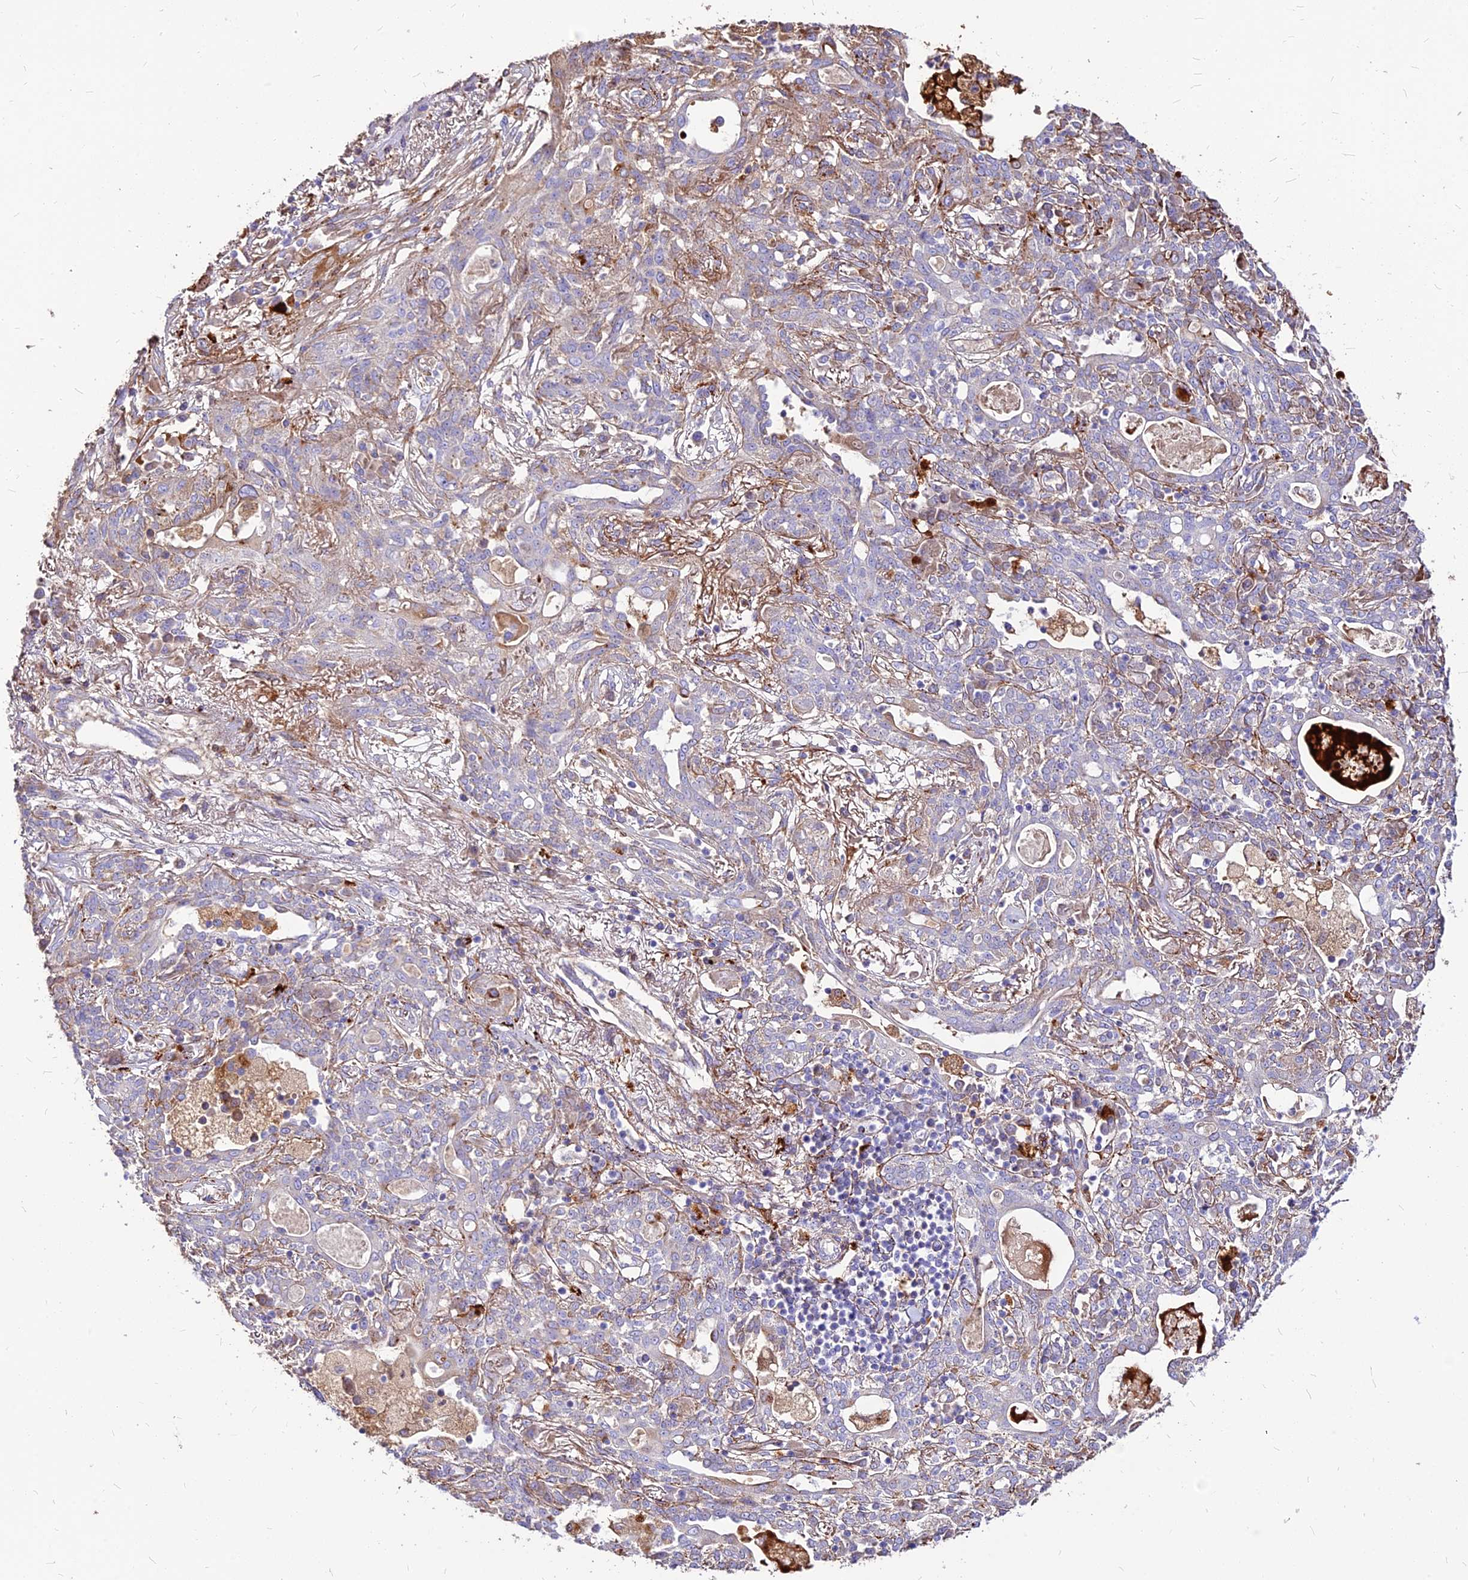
{"staining": {"intensity": "weak", "quantity": "<25%", "location": "cytoplasmic/membranous"}, "tissue": "lung cancer", "cell_type": "Tumor cells", "image_type": "cancer", "snomed": [{"axis": "morphology", "description": "Squamous cell carcinoma, NOS"}, {"axis": "topography", "description": "Lung"}], "caption": "Lung cancer was stained to show a protein in brown. There is no significant positivity in tumor cells.", "gene": "RIMOC1", "patient": {"sex": "female", "age": 70}}